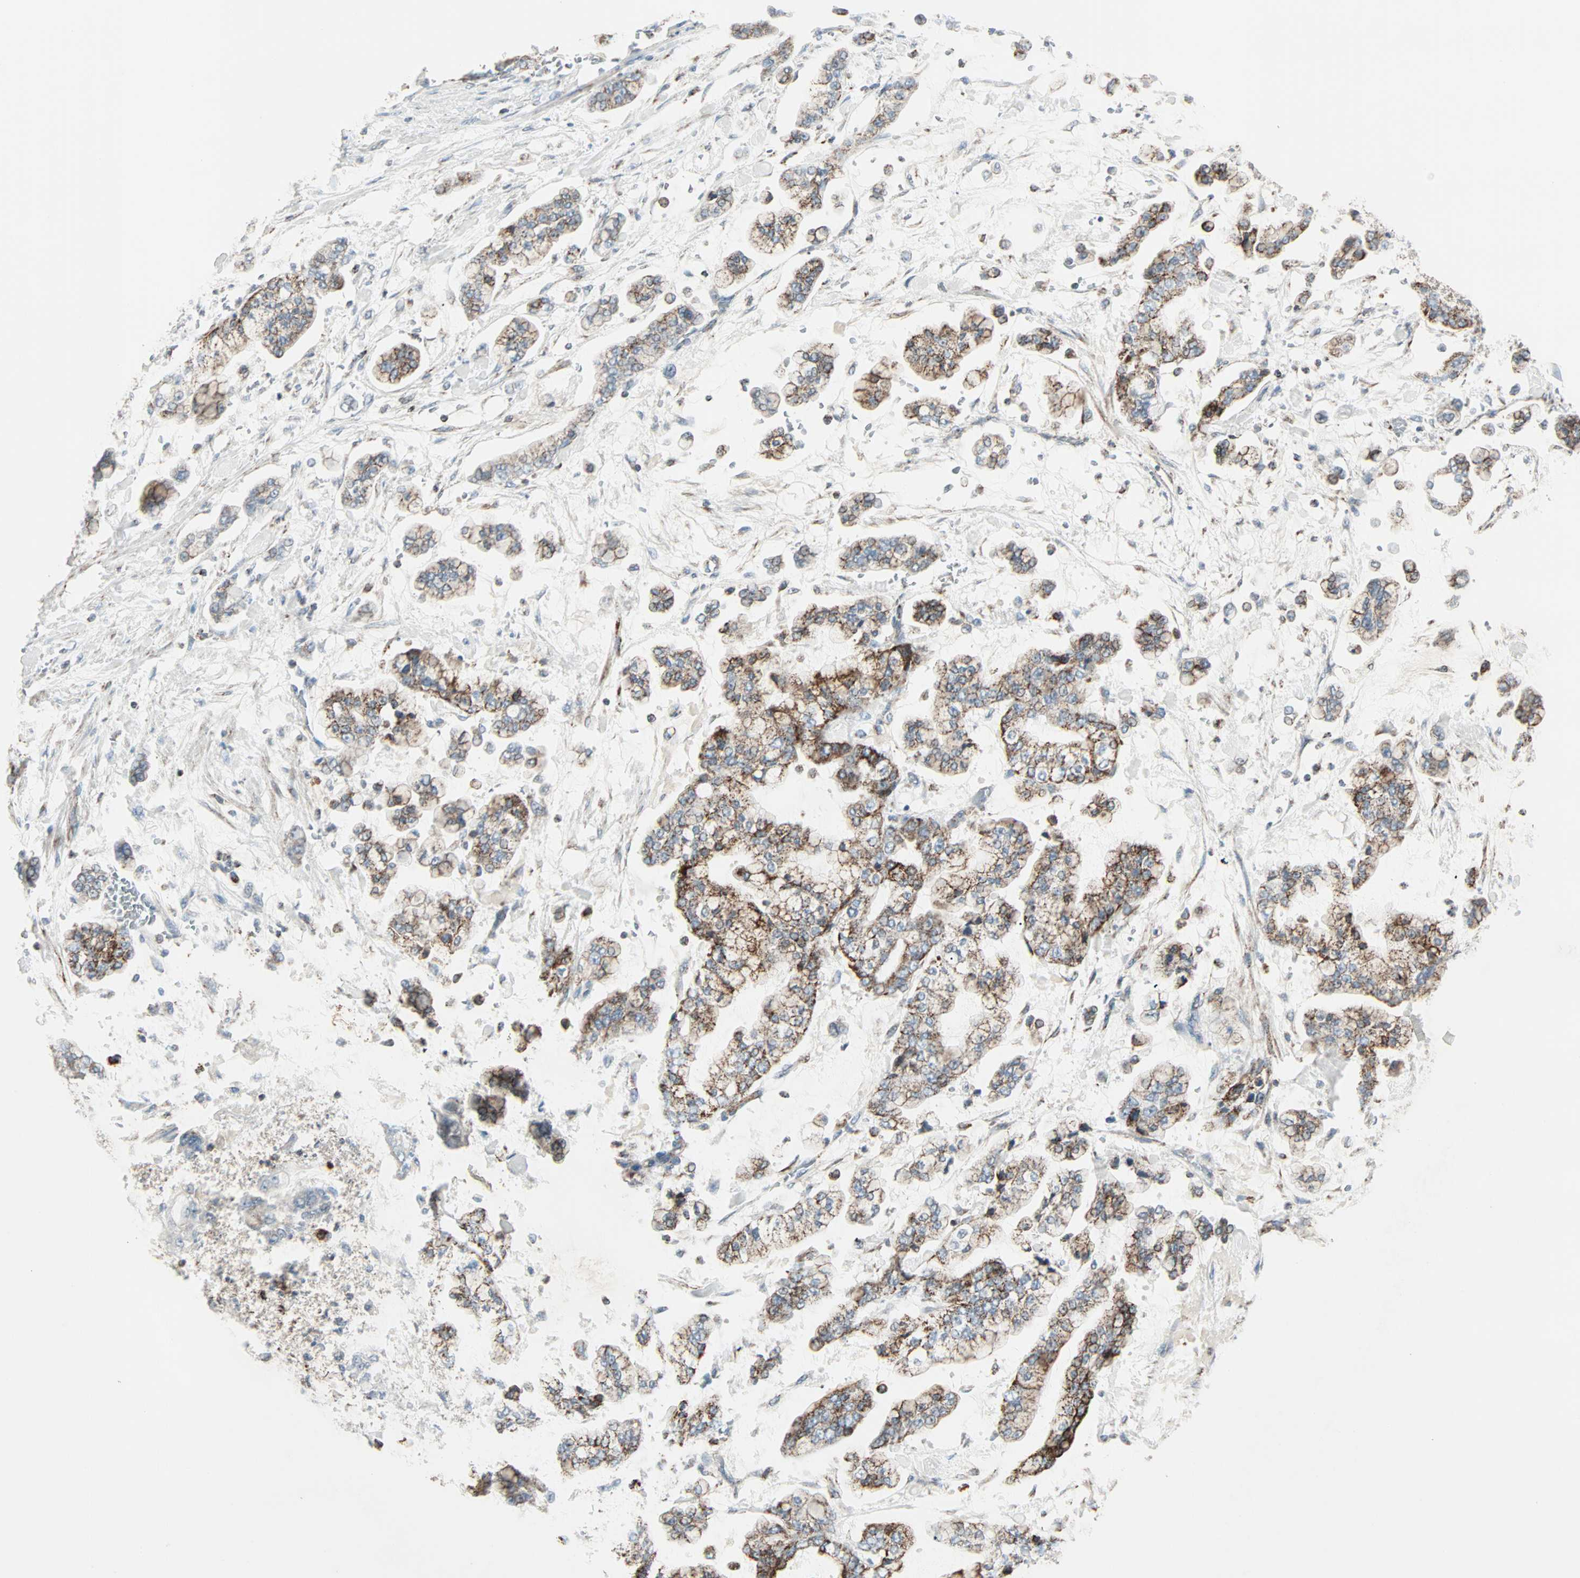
{"staining": {"intensity": "moderate", "quantity": "25%-75%", "location": "cytoplasmic/membranous"}, "tissue": "stomach cancer", "cell_type": "Tumor cells", "image_type": "cancer", "snomed": [{"axis": "morphology", "description": "Normal tissue, NOS"}, {"axis": "morphology", "description": "Adenocarcinoma, NOS"}, {"axis": "topography", "description": "Stomach, upper"}, {"axis": "topography", "description": "Stomach"}], "caption": "Human adenocarcinoma (stomach) stained for a protein (brown) displays moderate cytoplasmic/membranous positive expression in about 25%-75% of tumor cells.", "gene": "IDH2", "patient": {"sex": "male", "age": 76}}